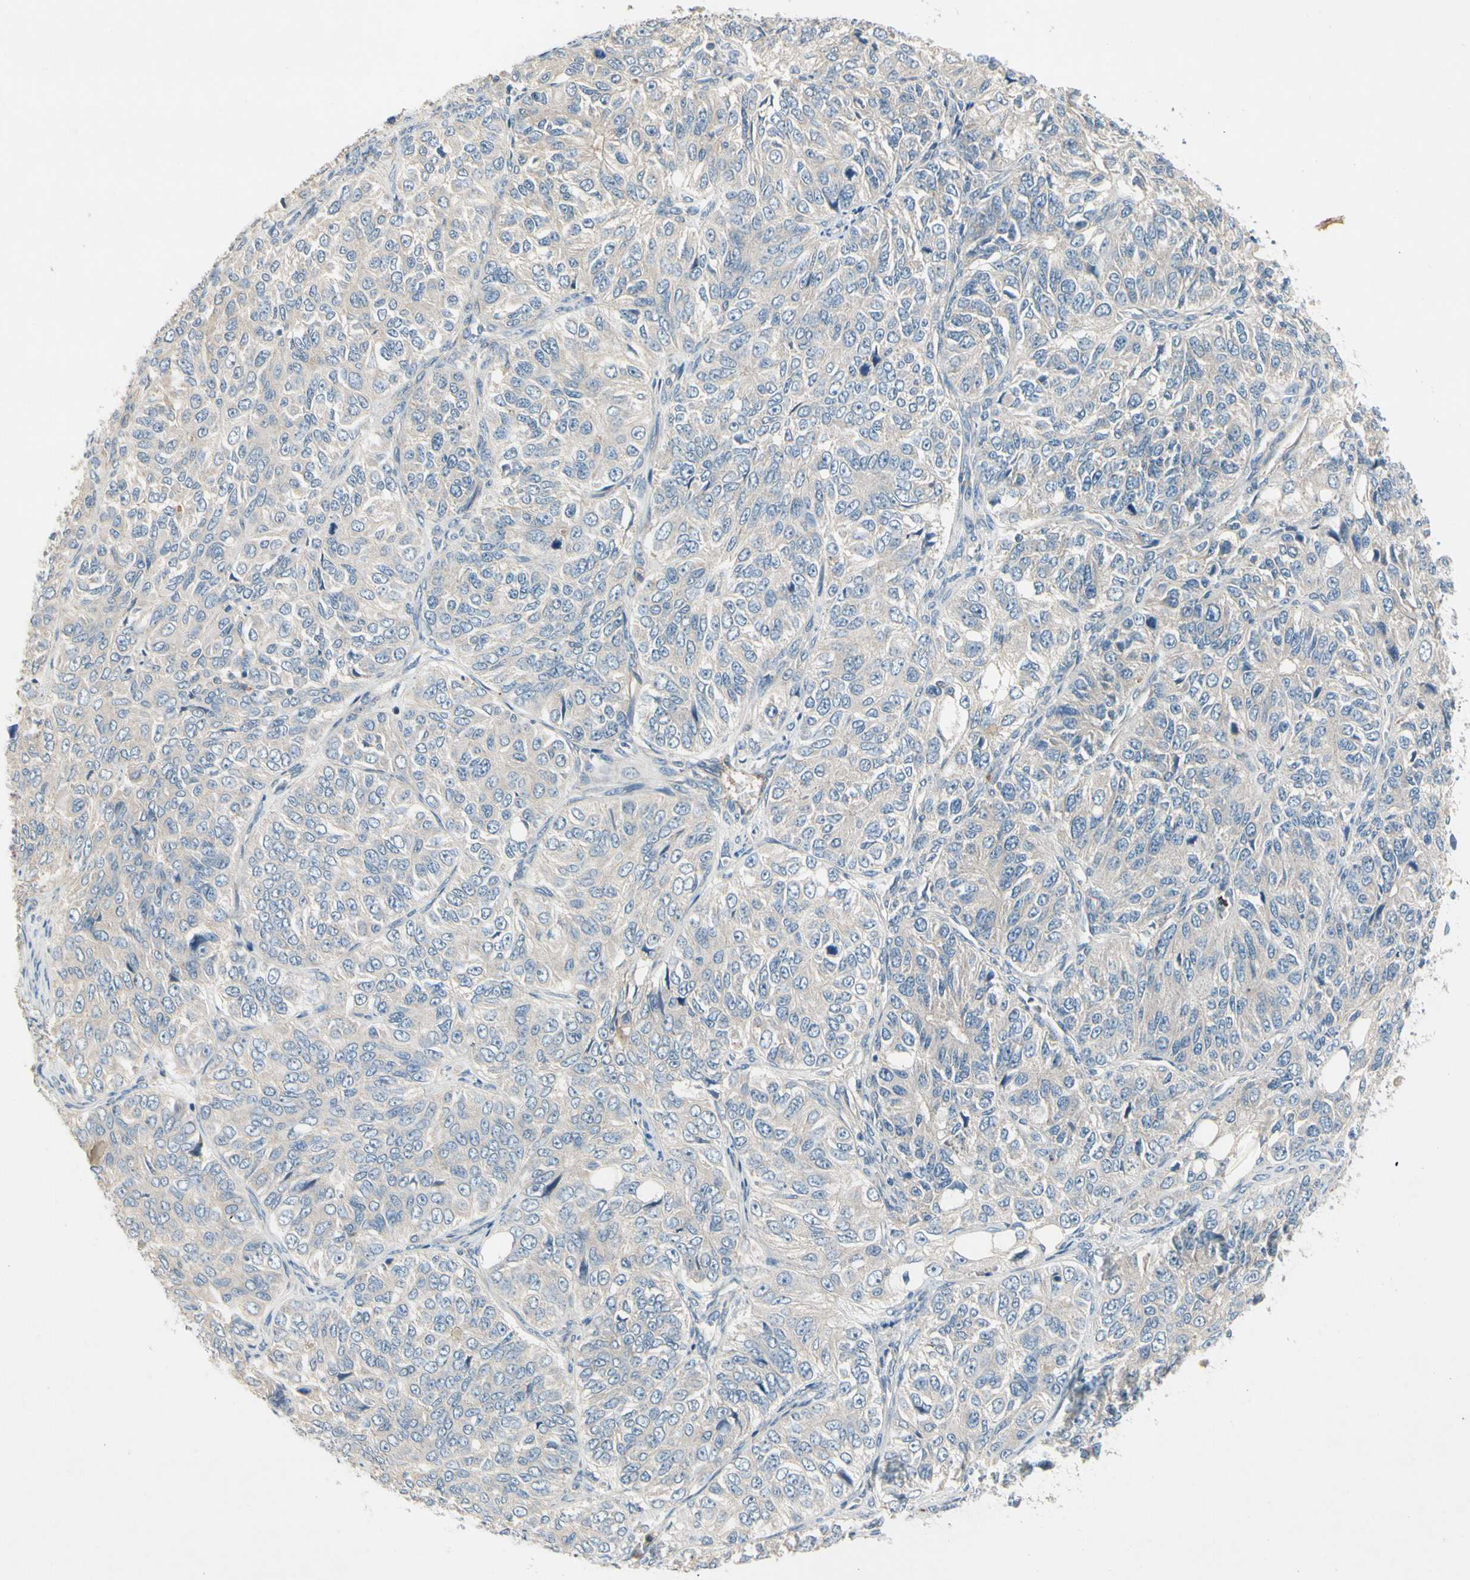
{"staining": {"intensity": "negative", "quantity": "none", "location": "none"}, "tissue": "ovarian cancer", "cell_type": "Tumor cells", "image_type": "cancer", "snomed": [{"axis": "morphology", "description": "Carcinoma, endometroid"}, {"axis": "topography", "description": "Ovary"}], "caption": "This is a photomicrograph of immunohistochemistry staining of endometroid carcinoma (ovarian), which shows no positivity in tumor cells.", "gene": "SIGLEC5", "patient": {"sex": "female", "age": 51}}